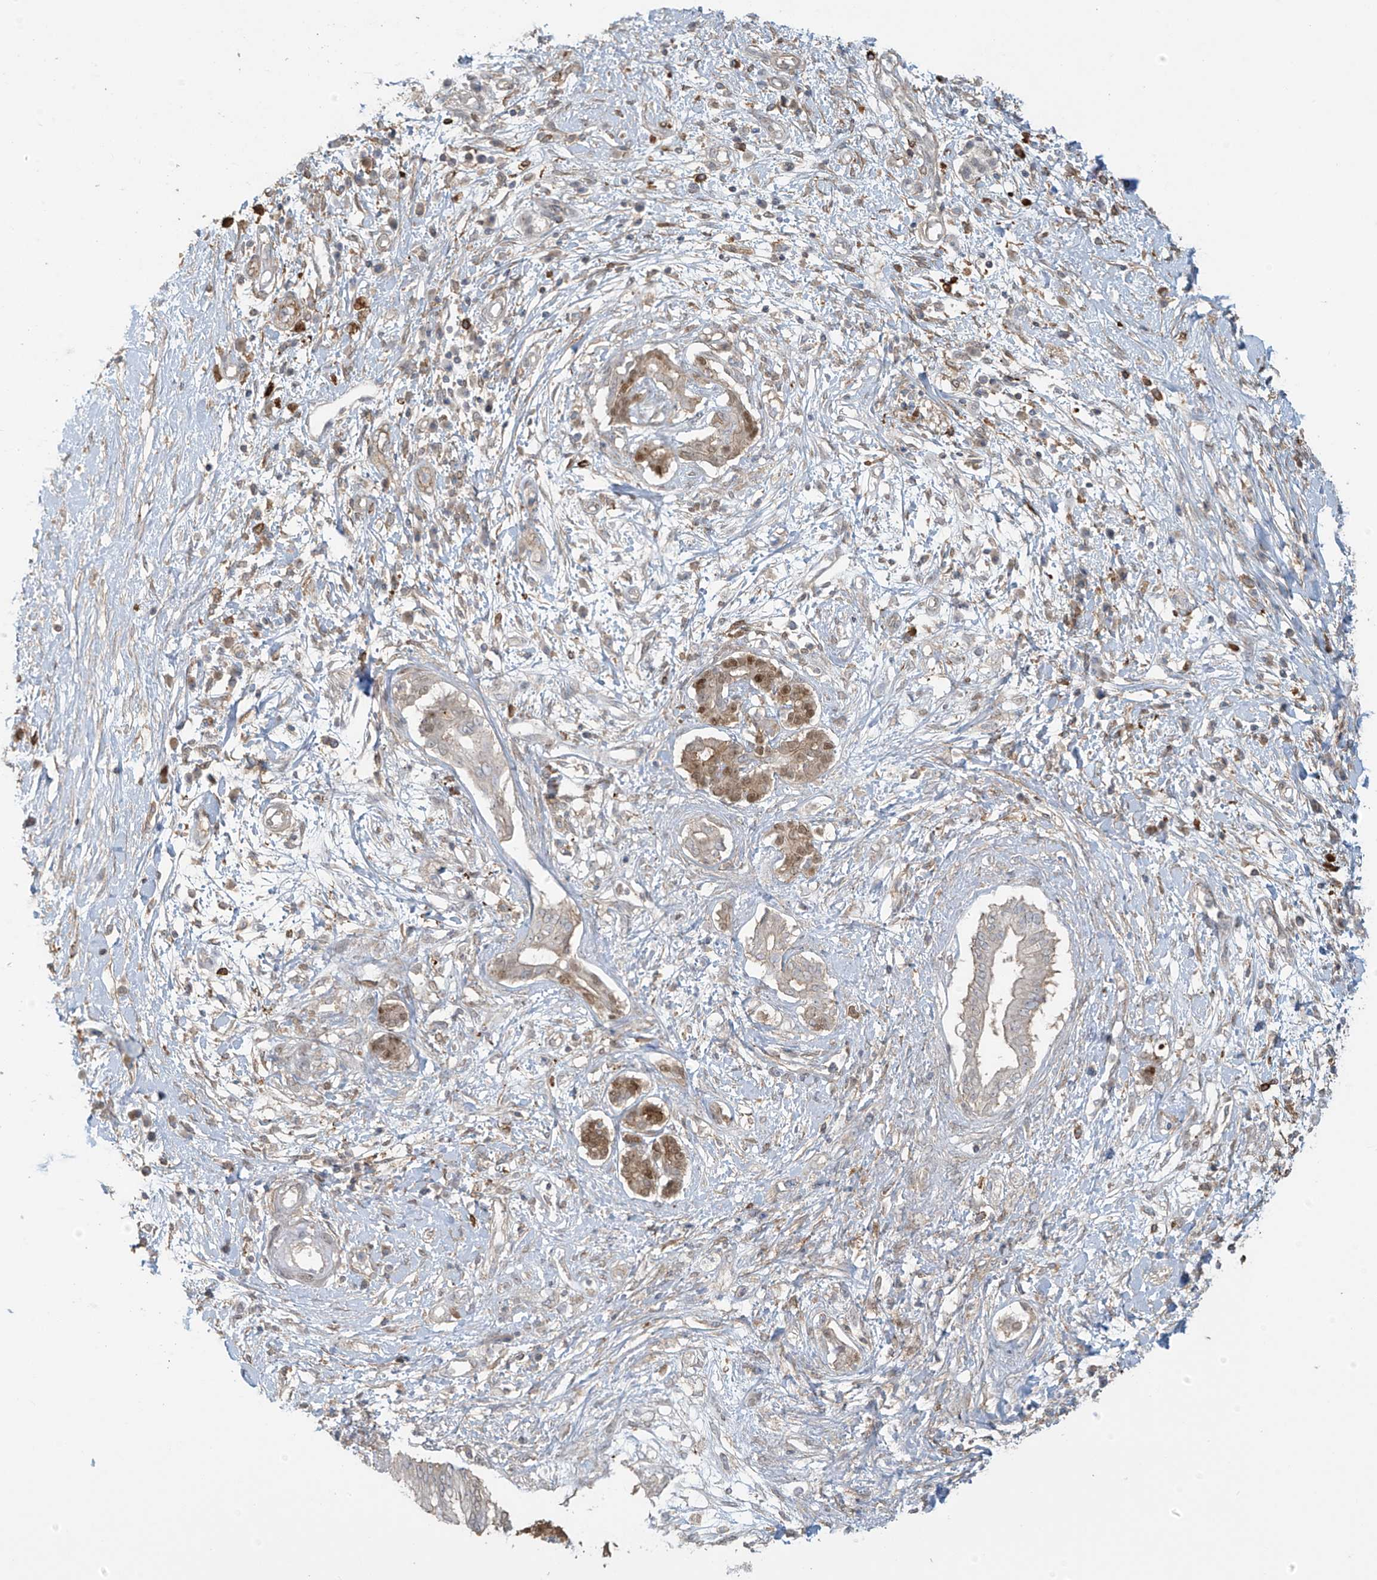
{"staining": {"intensity": "negative", "quantity": "none", "location": "none"}, "tissue": "pancreatic cancer", "cell_type": "Tumor cells", "image_type": "cancer", "snomed": [{"axis": "morphology", "description": "Adenocarcinoma, NOS"}, {"axis": "topography", "description": "Pancreas"}], "caption": "An immunohistochemistry micrograph of pancreatic adenocarcinoma is shown. There is no staining in tumor cells of pancreatic adenocarcinoma.", "gene": "TAGAP", "patient": {"sex": "female", "age": 56}}